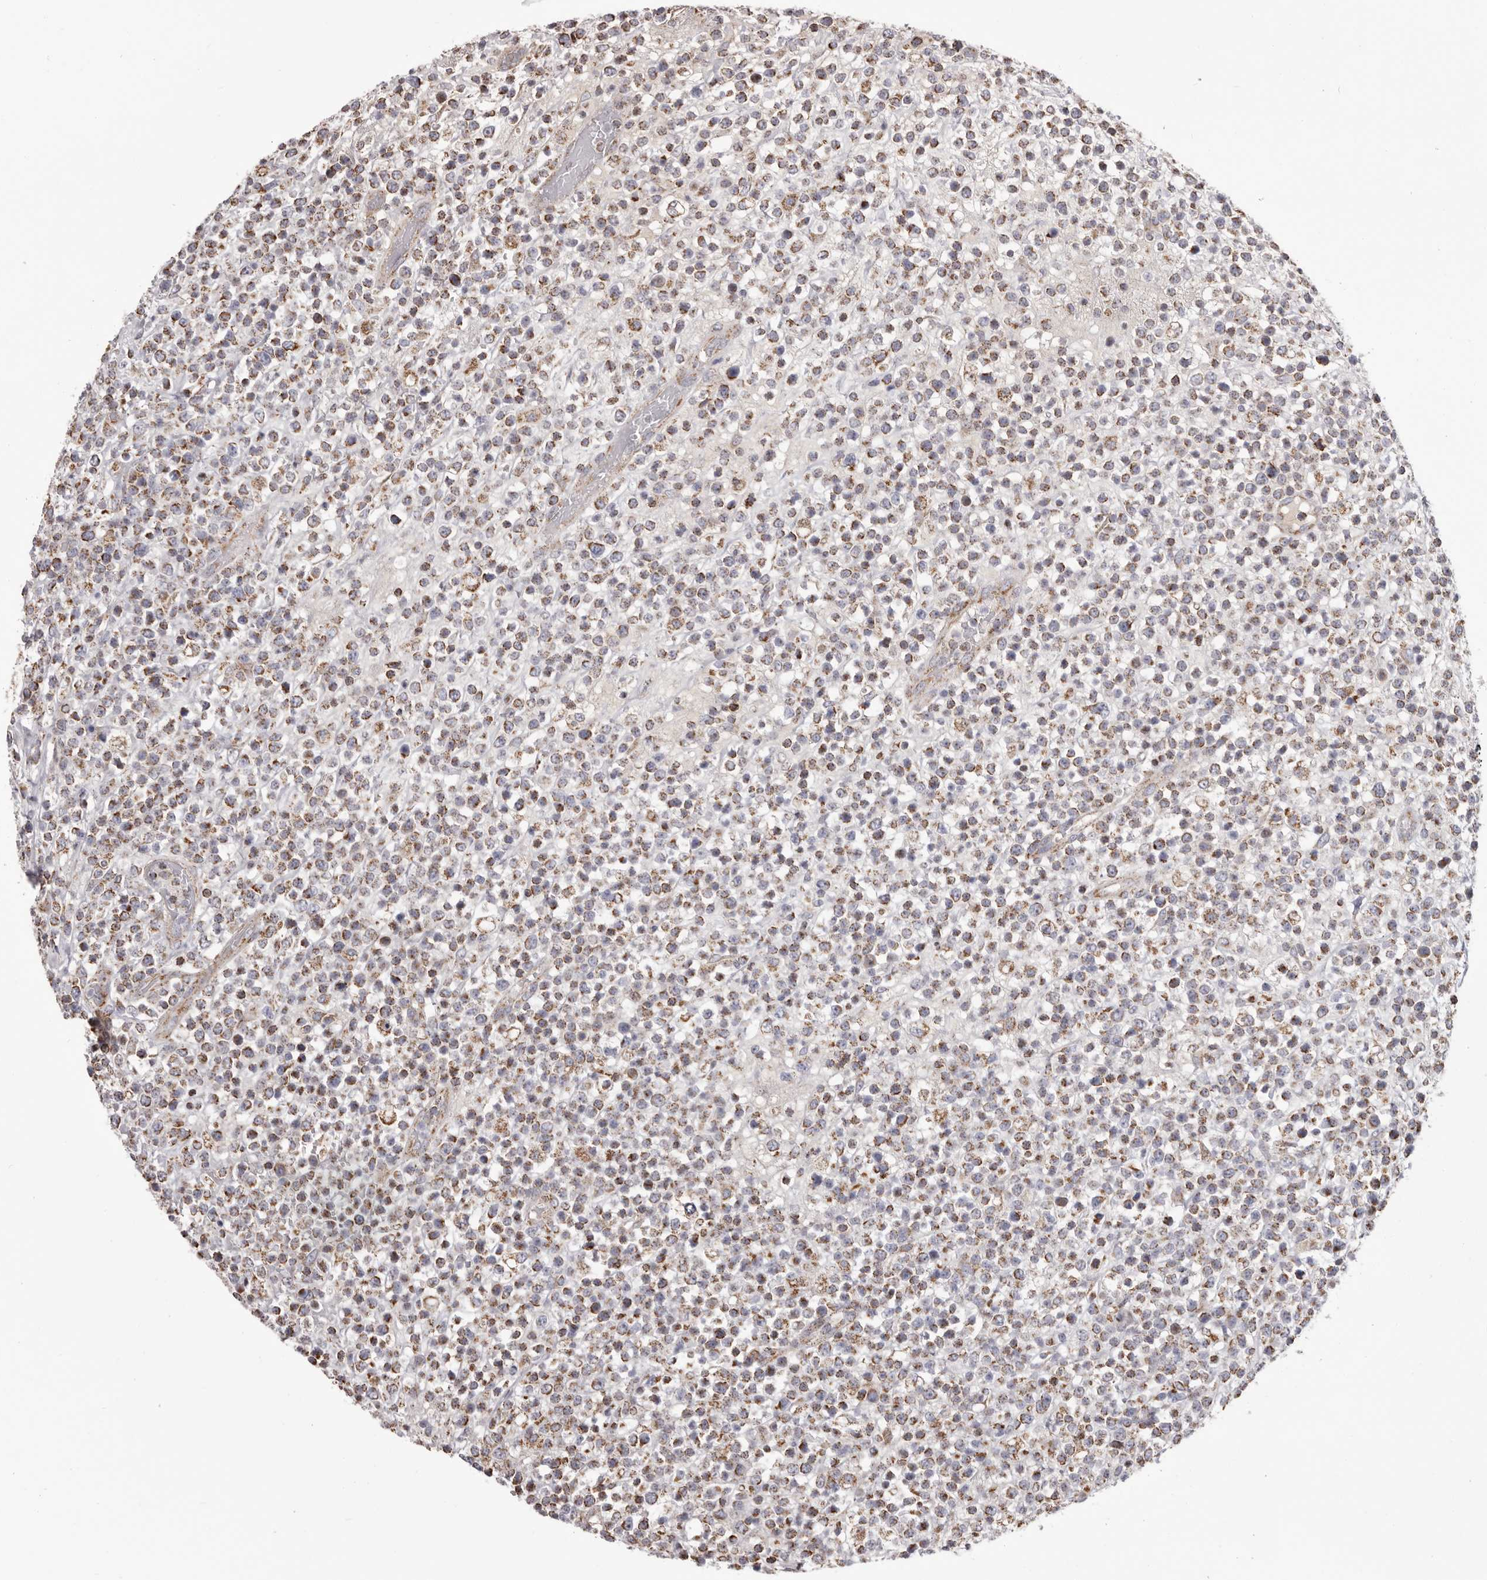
{"staining": {"intensity": "moderate", "quantity": ">75%", "location": "cytoplasmic/membranous"}, "tissue": "lymphoma", "cell_type": "Tumor cells", "image_type": "cancer", "snomed": [{"axis": "morphology", "description": "Malignant lymphoma, non-Hodgkin's type, High grade"}, {"axis": "topography", "description": "Colon"}], "caption": "There is medium levels of moderate cytoplasmic/membranous expression in tumor cells of high-grade malignant lymphoma, non-Hodgkin's type, as demonstrated by immunohistochemical staining (brown color).", "gene": "CHRM2", "patient": {"sex": "female", "age": 53}}